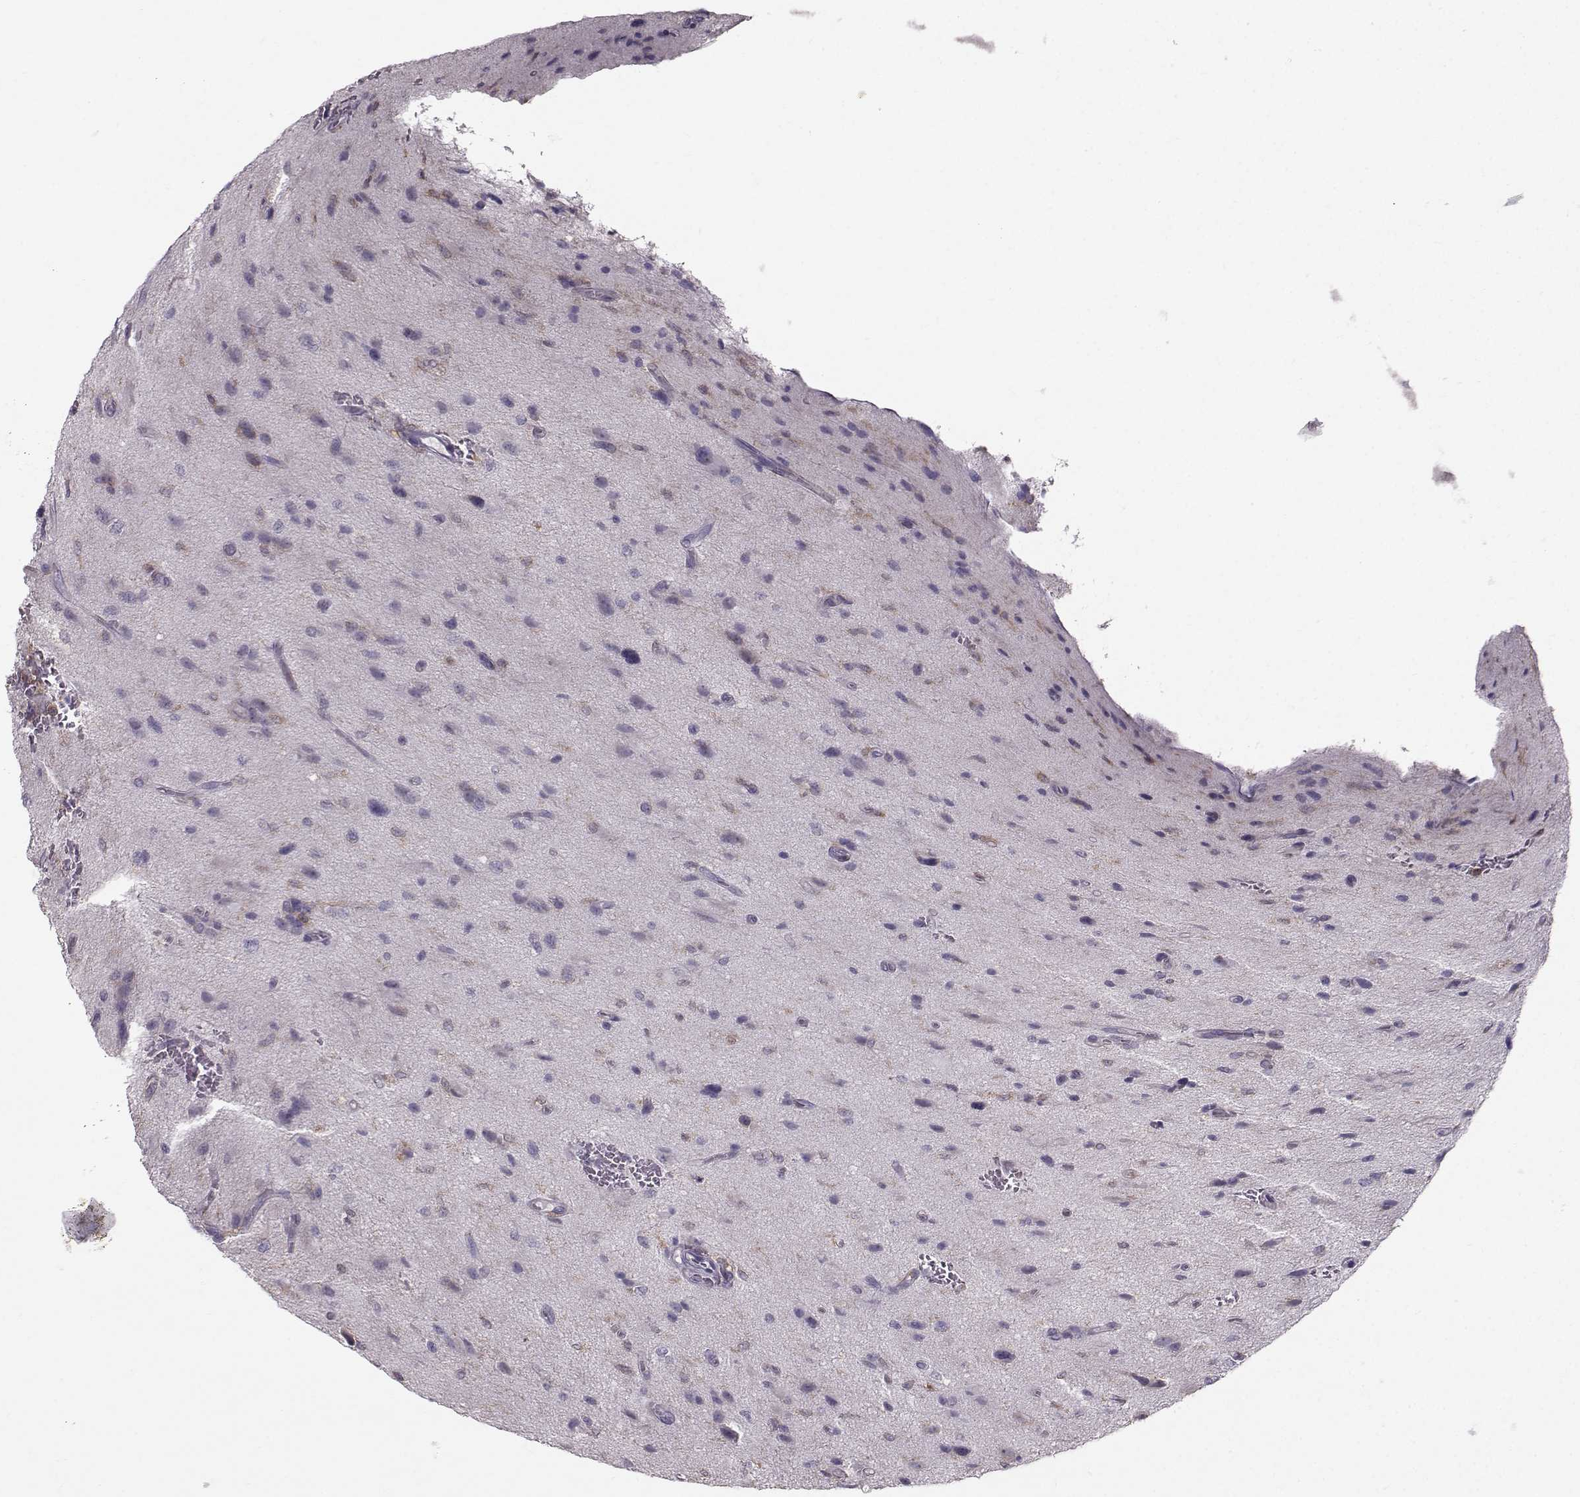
{"staining": {"intensity": "negative", "quantity": "none", "location": "none"}, "tissue": "glioma", "cell_type": "Tumor cells", "image_type": "cancer", "snomed": [{"axis": "morphology", "description": "Glioma, malignant, NOS"}, {"axis": "morphology", "description": "Glioma, malignant, High grade"}, {"axis": "topography", "description": "Brain"}], "caption": "DAB (3,3'-diaminobenzidine) immunohistochemical staining of human malignant glioma displays no significant expression in tumor cells.", "gene": "ZBTB32", "patient": {"sex": "female", "age": 71}}